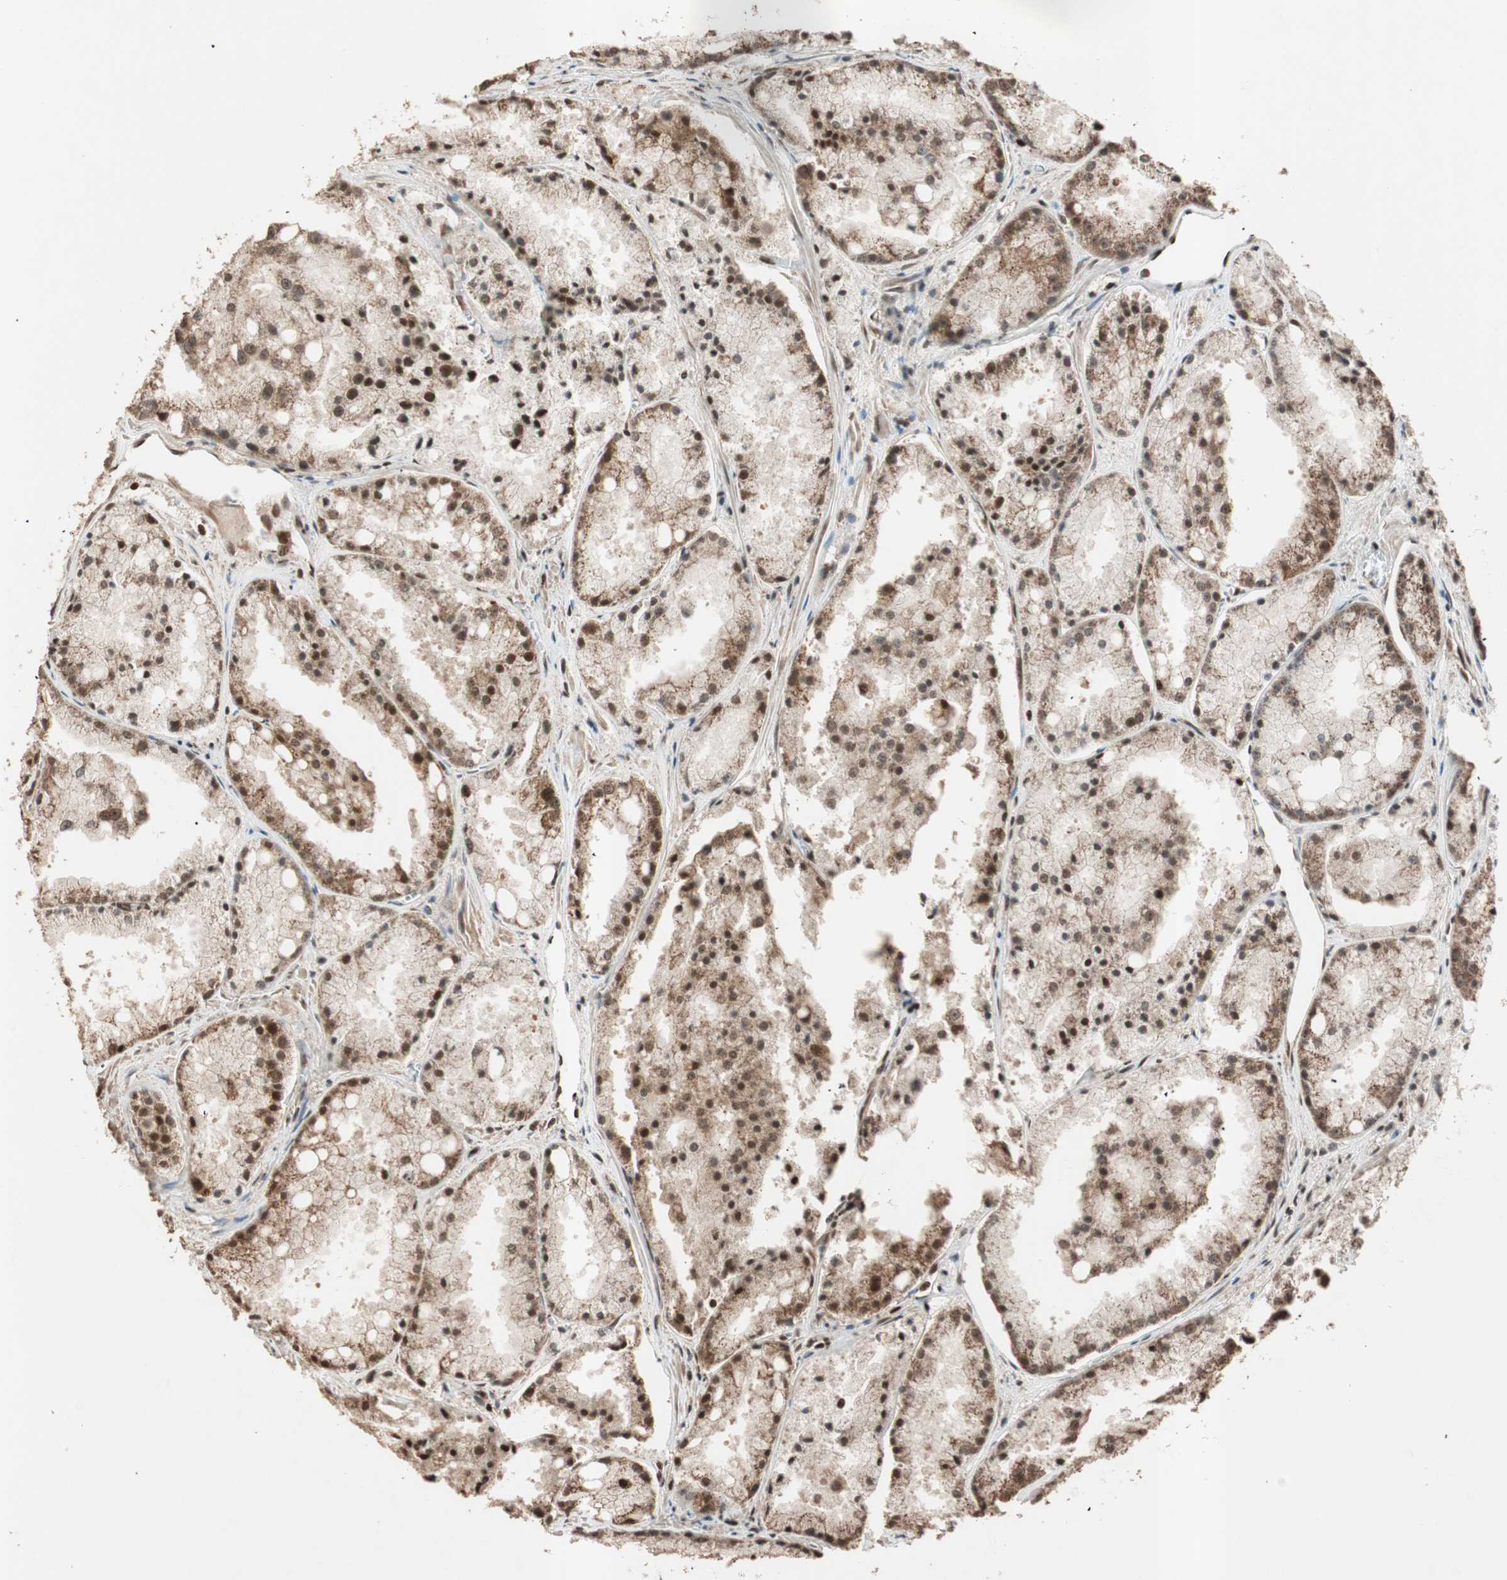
{"staining": {"intensity": "strong", "quantity": ">75%", "location": "cytoplasmic/membranous,nuclear"}, "tissue": "prostate cancer", "cell_type": "Tumor cells", "image_type": "cancer", "snomed": [{"axis": "morphology", "description": "Adenocarcinoma, Low grade"}, {"axis": "topography", "description": "Prostate"}], "caption": "Immunohistochemical staining of prostate low-grade adenocarcinoma reveals high levels of strong cytoplasmic/membranous and nuclear protein expression in approximately >75% of tumor cells.", "gene": "ALKBH5", "patient": {"sex": "male", "age": 64}}